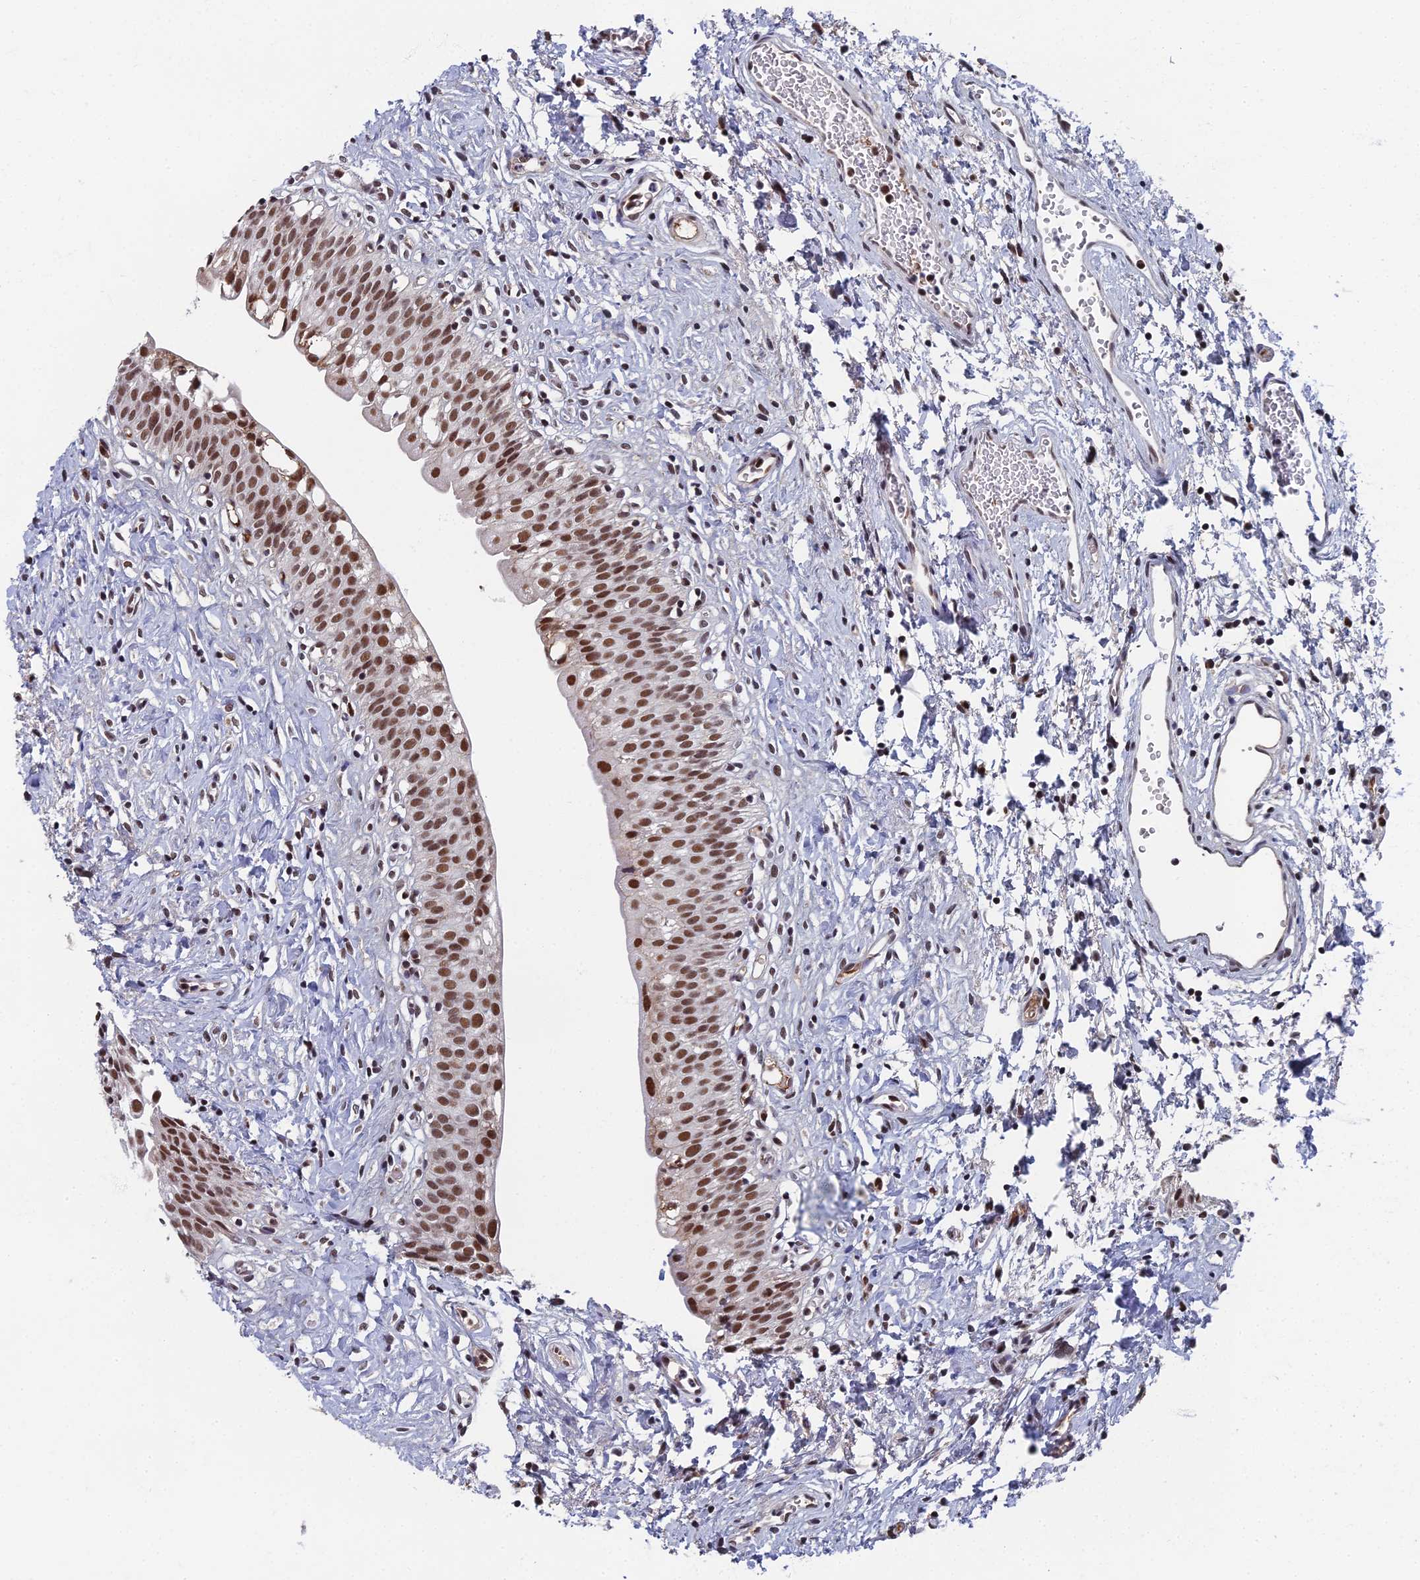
{"staining": {"intensity": "moderate", "quantity": ">75%", "location": "nuclear"}, "tissue": "urinary bladder", "cell_type": "Urothelial cells", "image_type": "normal", "snomed": [{"axis": "morphology", "description": "Normal tissue, NOS"}, {"axis": "topography", "description": "Urinary bladder"}], "caption": "The histopathology image demonstrates a brown stain indicating the presence of a protein in the nuclear of urothelial cells in urinary bladder. The staining was performed using DAB (3,3'-diaminobenzidine) to visualize the protein expression in brown, while the nuclei were stained in blue with hematoxylin (Magnification: 20x).", "gene": "TAF13", "patient": {"sex": "male", "age": 51}}